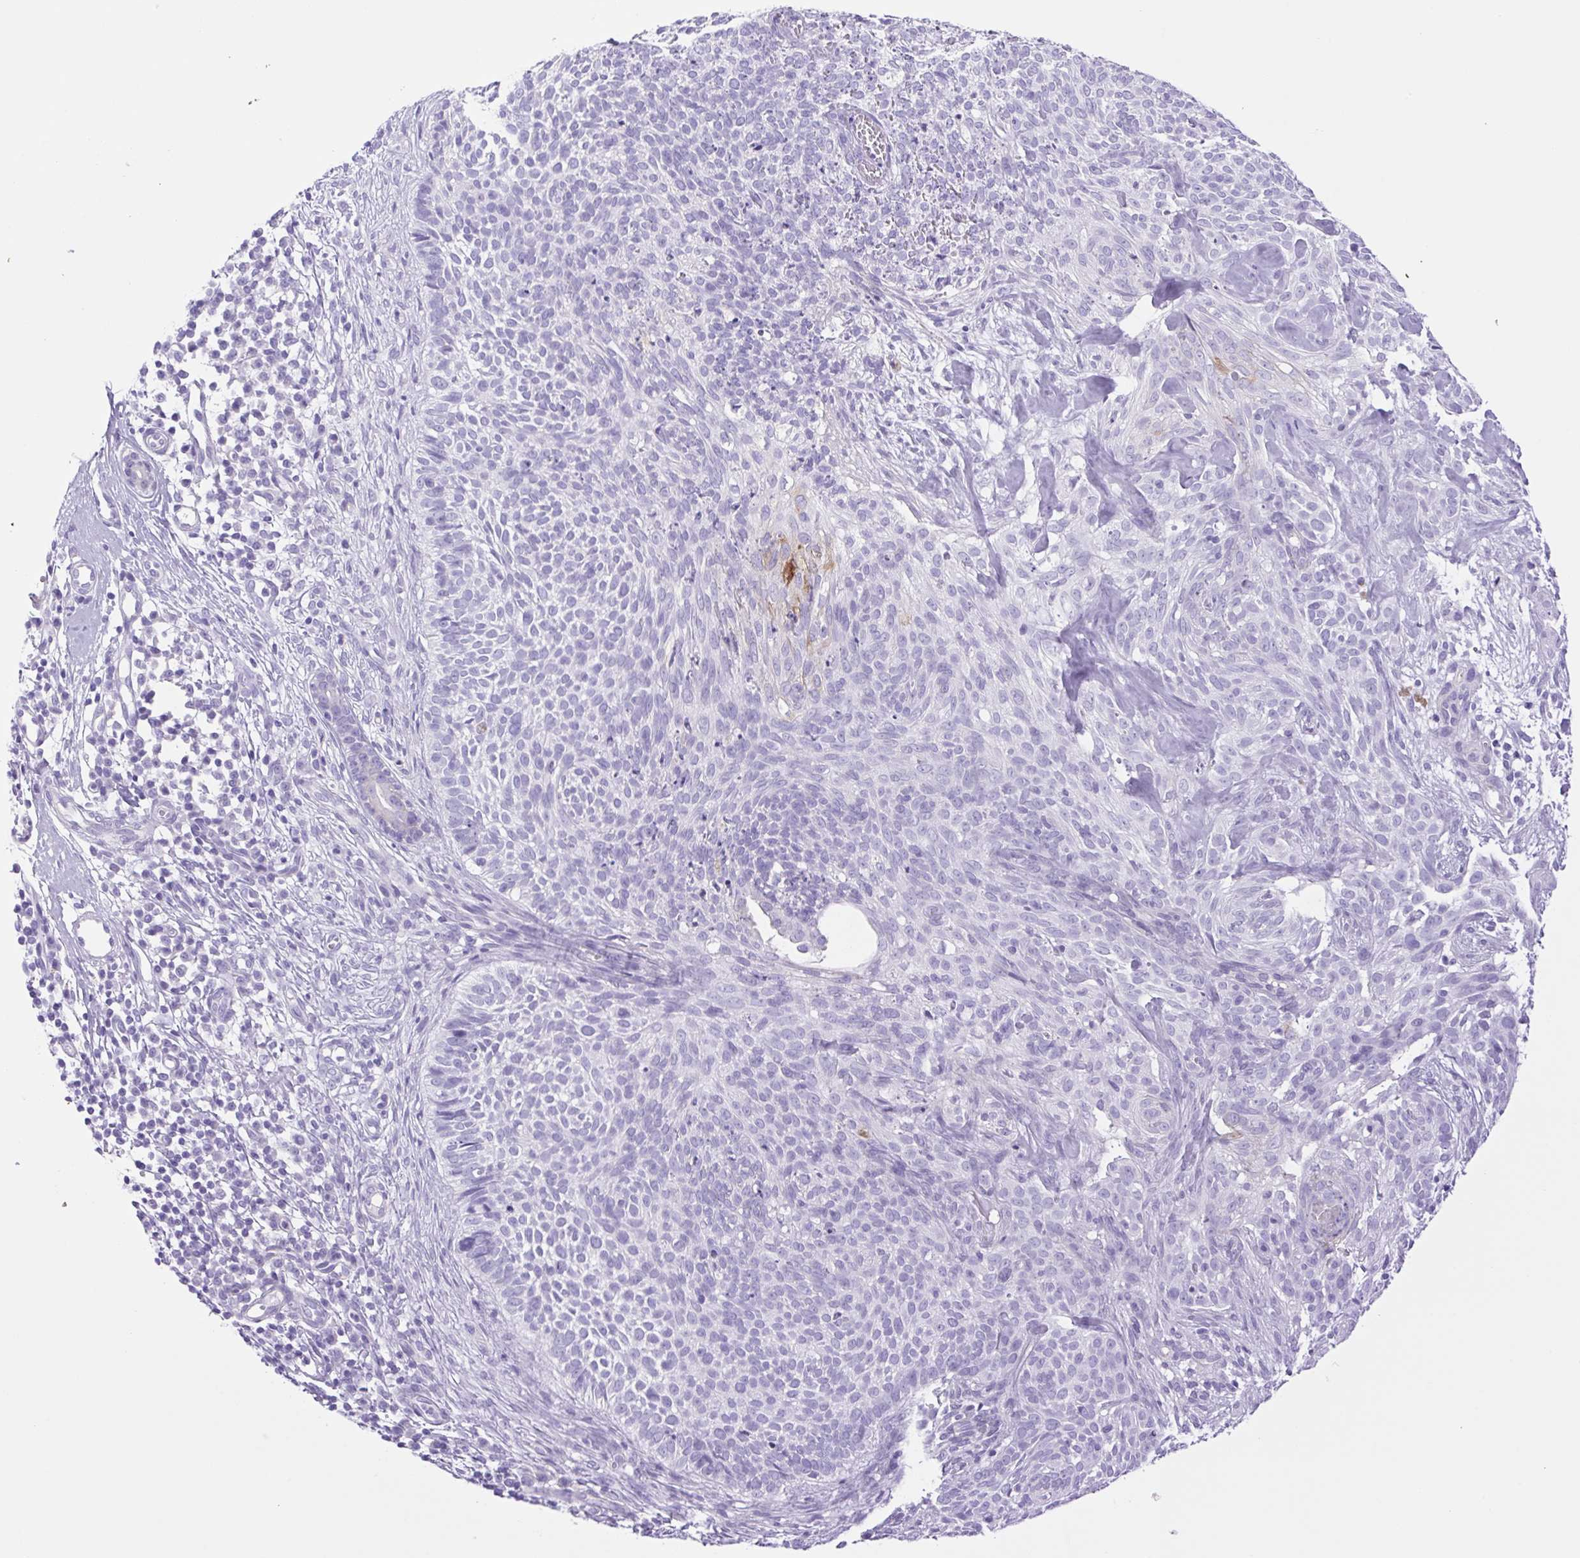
{"staining": {"intensity": "negative", "quantity": "none", "location": "none"}, "tissue": "skin cancer", "cell_type": "Tumor cells", "image_type": "cancer", "snomed": [{"axis": "morphology", "description": "Basal cell carcinoma"}, {"axis": "topography", "description": "Skin"}, {"axis": "topography", "description": "Skin of face"}], "caption": "Tumor cells show no significant protein staining in skin basal cell carcinoma.", "gene": "CDSN", "patient": {"sex": "female", "age": 82}}